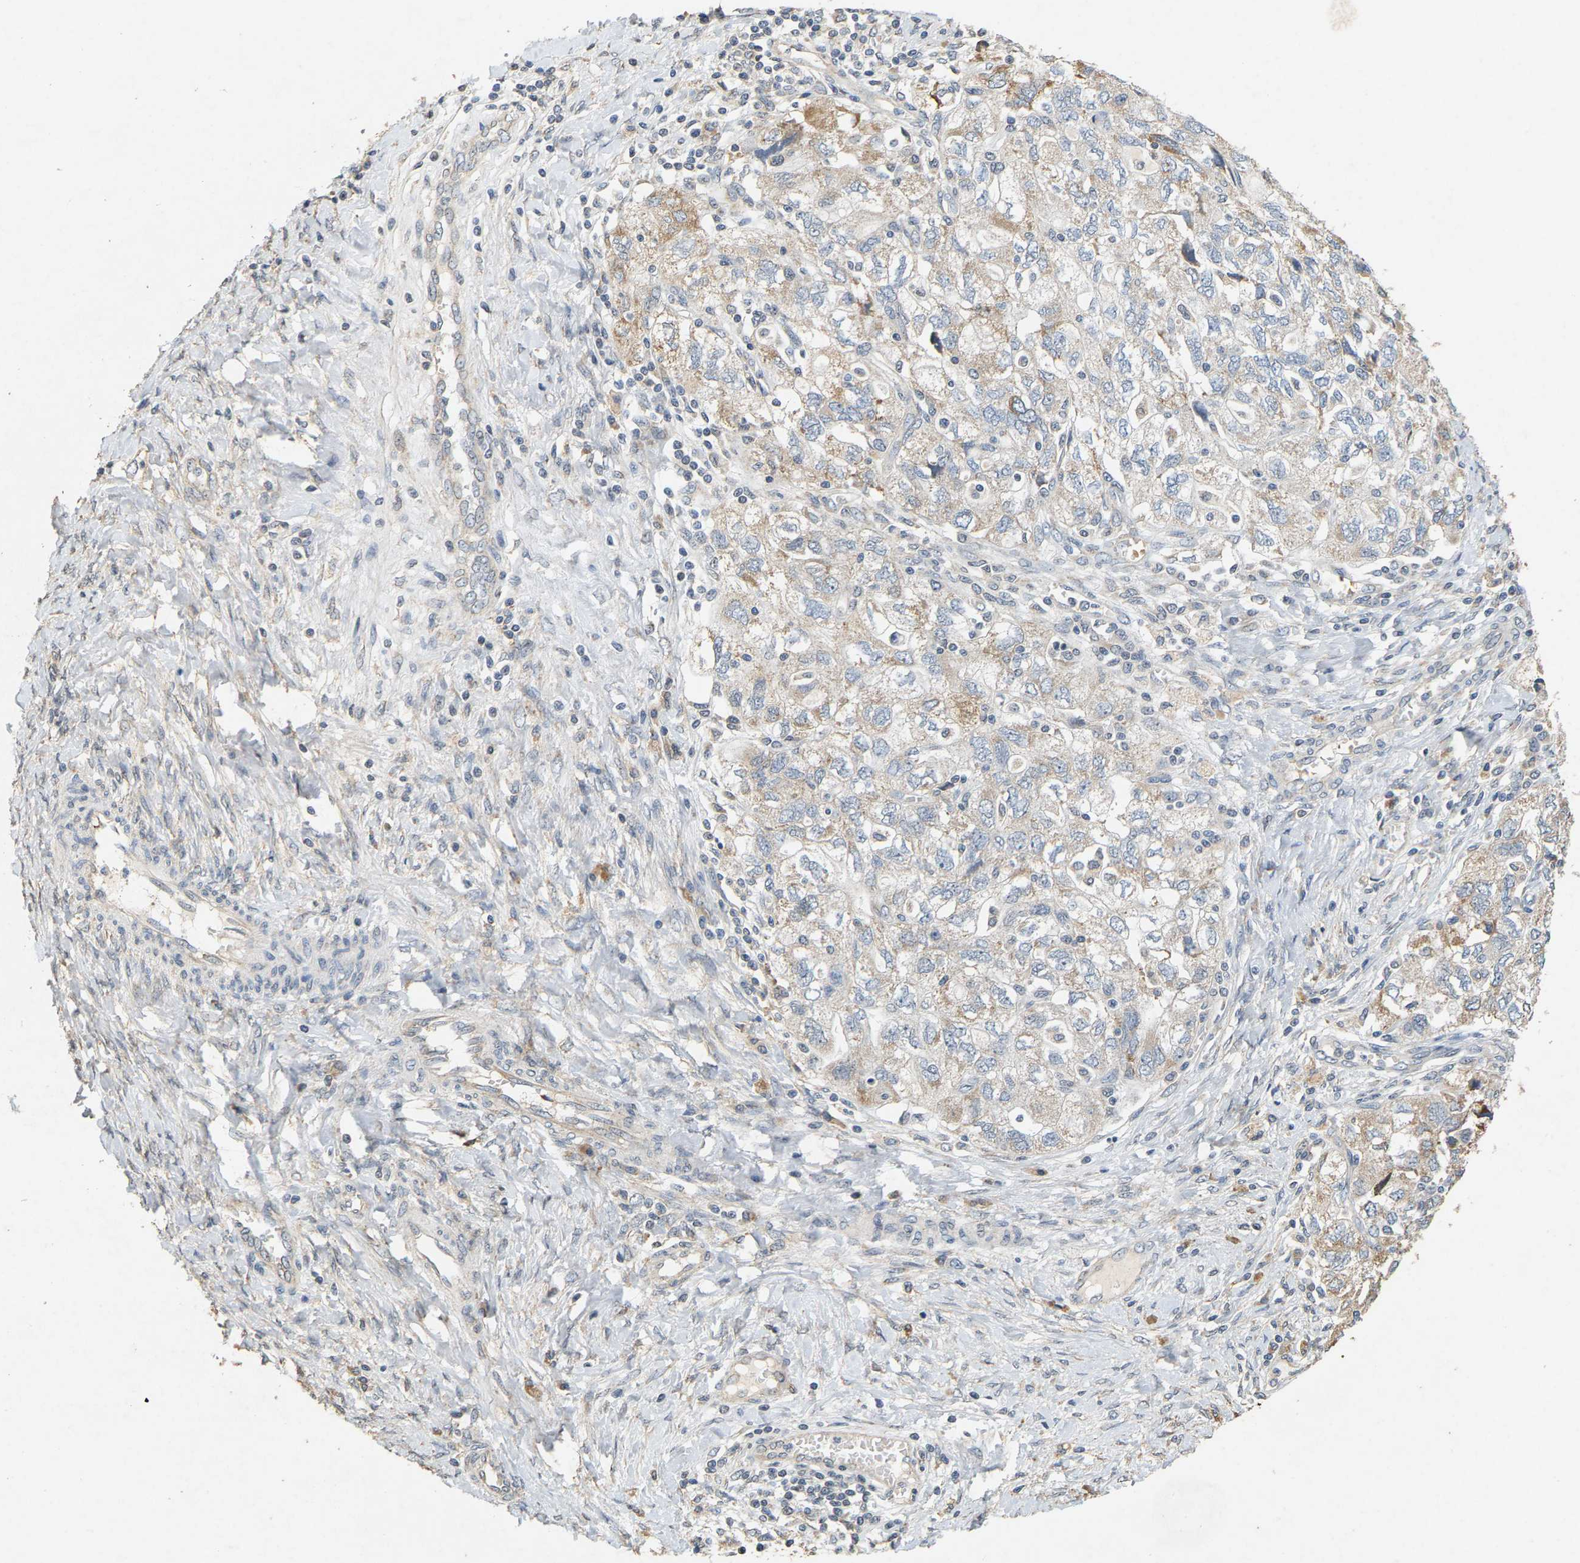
{"staining": {"intensity": "weak", "quantity": "25%-75%", "location": "cytoplasmic/membranous"}, "tissue": "ovarian cancer", "cell_type": "Tumor cells", "image_type": "cancer", "snomed": [{"axis": "morphology", "description": "Carcinoma, NOS"}, {"axis": "morphology", "description": "Cystadenocarcinoma, serous, NOS"}, {"axis": "topography", "description": "Ovary"}], "caption": "Ovarian carcinoma tissue reveals weak cytoplasmic/membranous positivity in approximately 25%-75% of tumor cells, visualized by immunohistochemistry. (DAB = brown stain, brightfield microscopy at high magnification).", "gene": "CIDEC", "patient": {"sex": "female", "age": 69}}